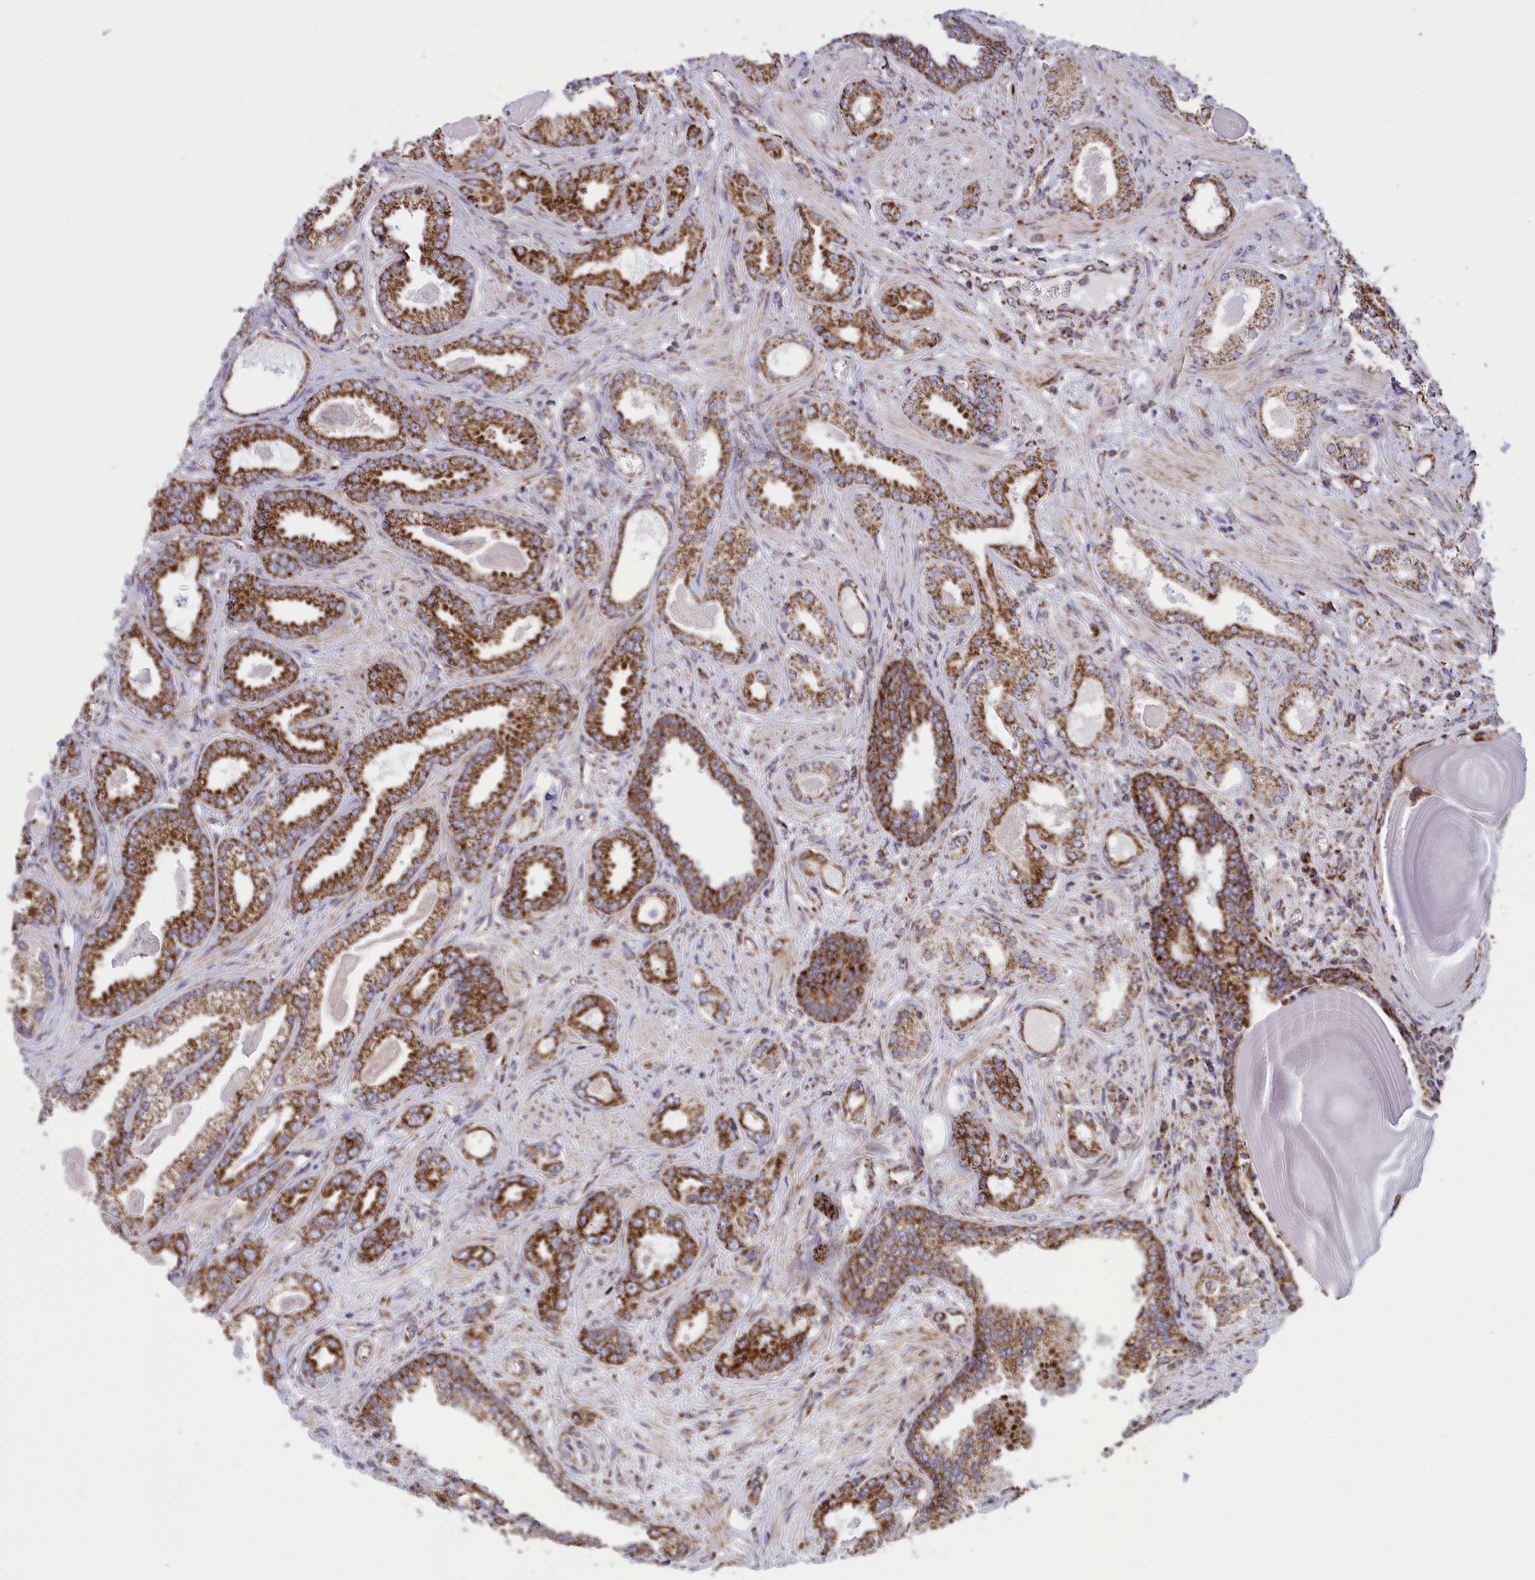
{"staining": {"intensity": "strong", "quantity": ">75%", "location": "cytoplasmic/membranous"}, "tissue": "prostate cancer", "cell_type": "Tumor cells", "image_type": "cancer", "snomed": [{"axis": "morphology", "description": "Adenocarcinoma, Low grade"}, {"axis": "topography", "description": "Prostate"}], "caption": "Prostate adenocarcinoma (low-grade) was stained to show a protein in brown. There is high levels of strong cytoplasmic/membranous staining in about >75% of tumor cells.", "gene": "ISOC2", "patient": {"sex": "male", "age": 64}}